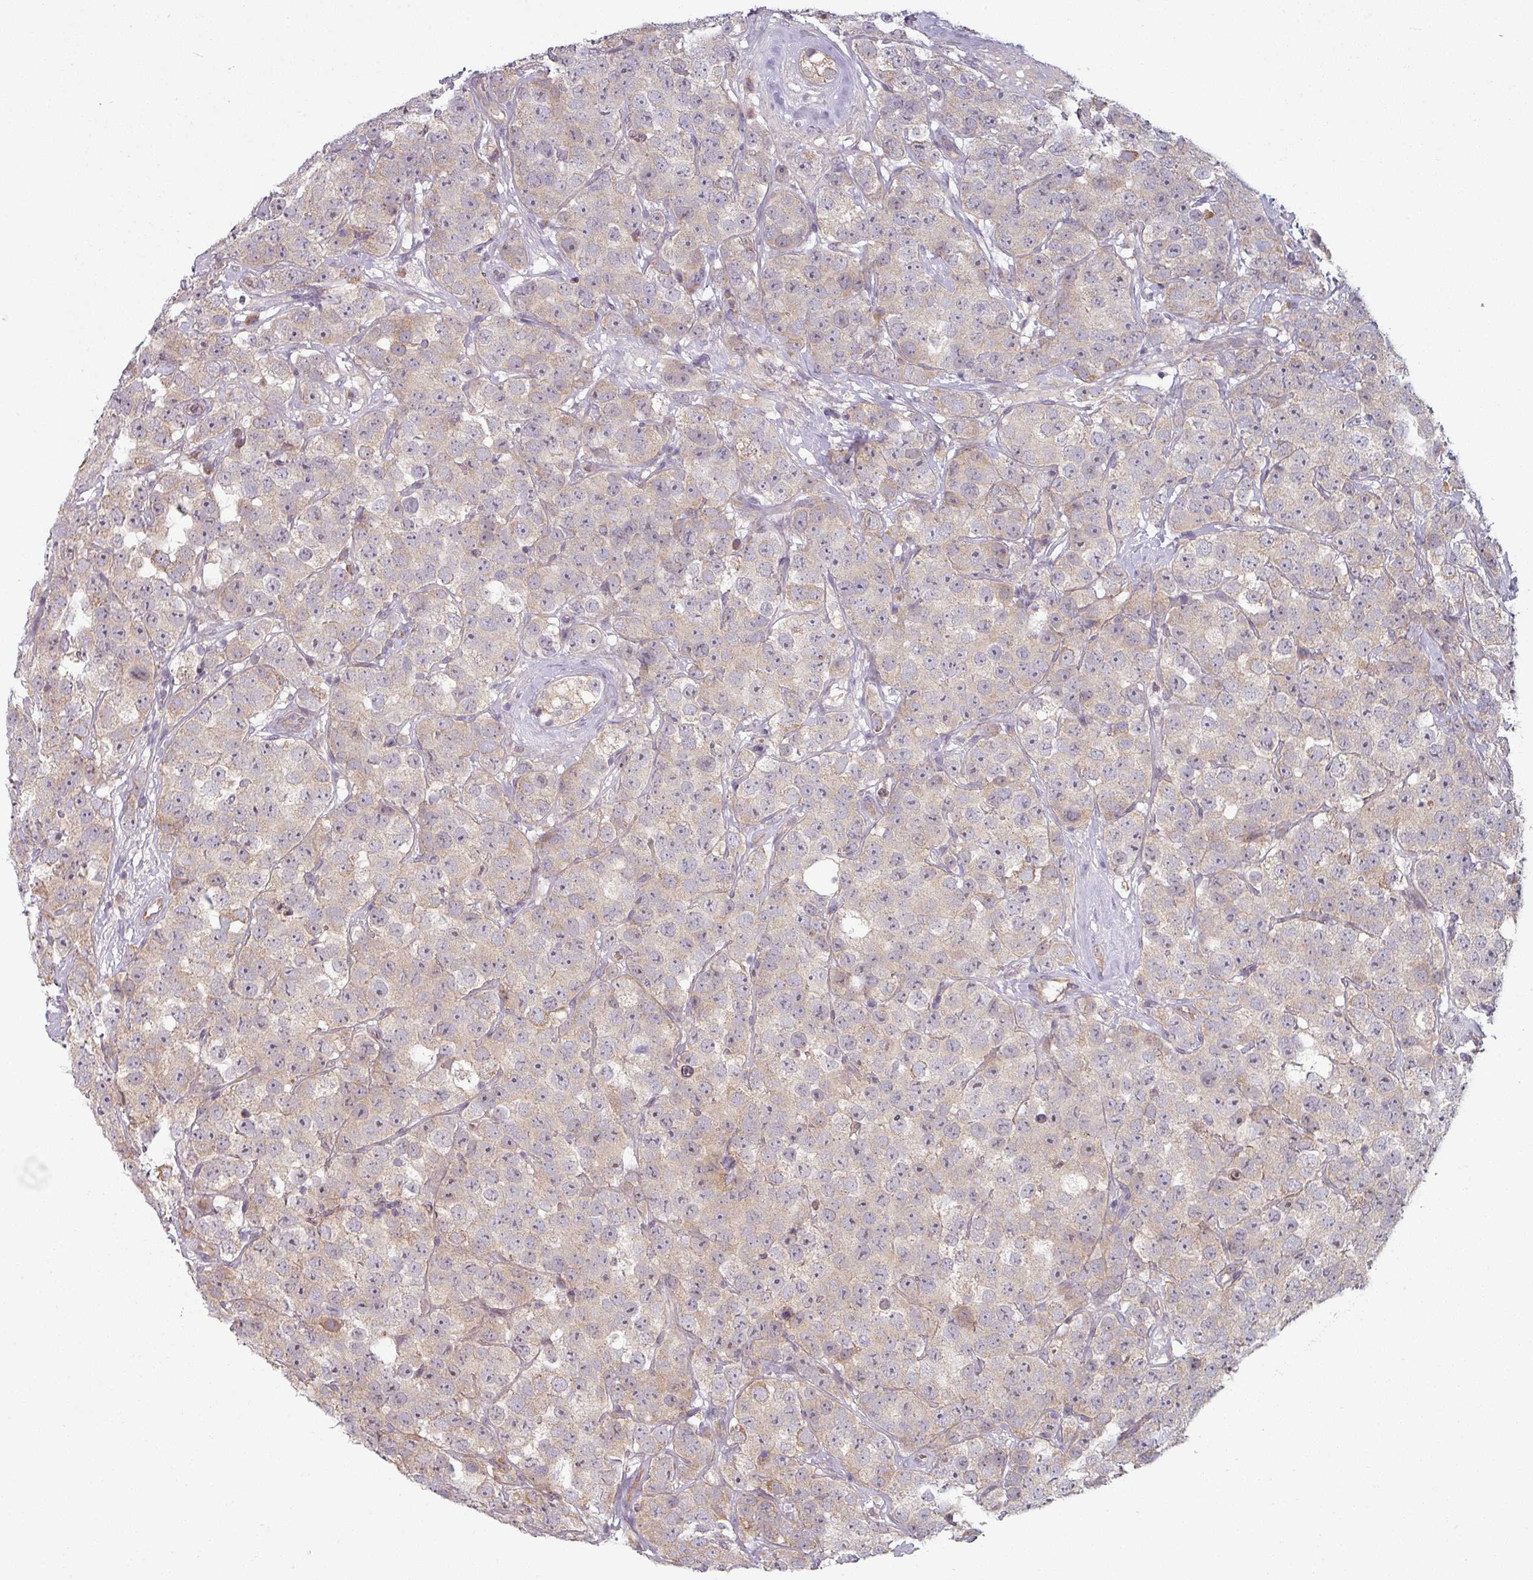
{"staining": {"intensity": "negative", "quantity": "none", "location": "none"}, "tissue": "testis cancer", "cell_type": "Tumor cells", "image_type": "cancer", "snomed": [{"axis": "morphology", "description": "Seminoma, NOS"}, {"axis": "topography", "description": "Testis"}], "caption": "Photomicrograph shows no protein expression in tumor cells of testis seminoma tissue.", "gene": "PLEKHJ1", "patient": {"sex": "male", "age": 28}}